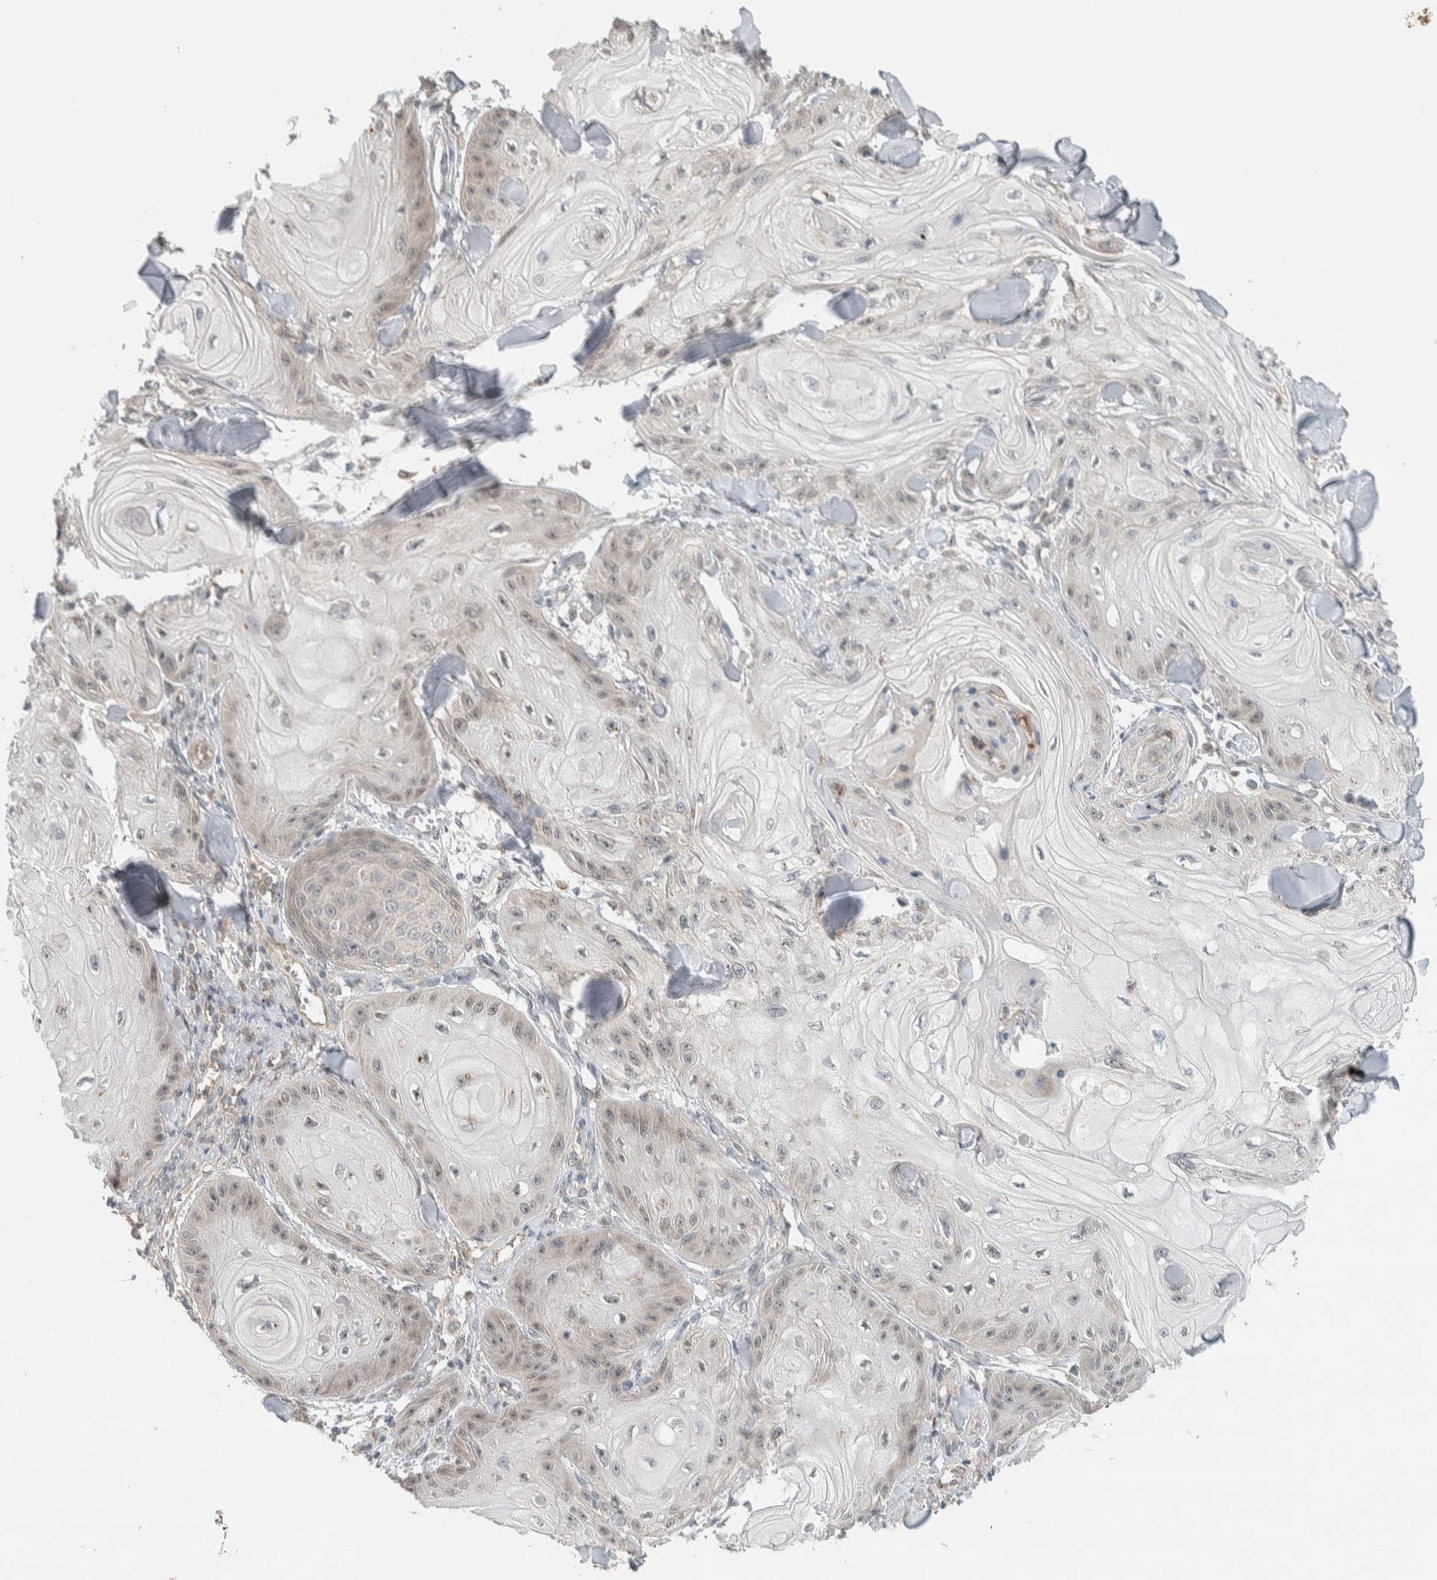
{"staining": {"intensity": "negative", "quantity": "none", "location": "none"}, "tissue": "skin cancer", "cell_type": "Tumor cells", "image_type": "cancer", "snomed": [{"axis": "morphology", "description": "Squamous cell carcinoma, NOS"}, {"axis": "topography", "description": "Skin"}], "caption": "This image is of squamous cell carcinoma (skin) stained with IHC to label a protein in brown with the nuclei are counter-stained blue. There is no staining in tumor cells.", "gene": "DEPTOR", "patient": {"sex": "male", "age": 74}}